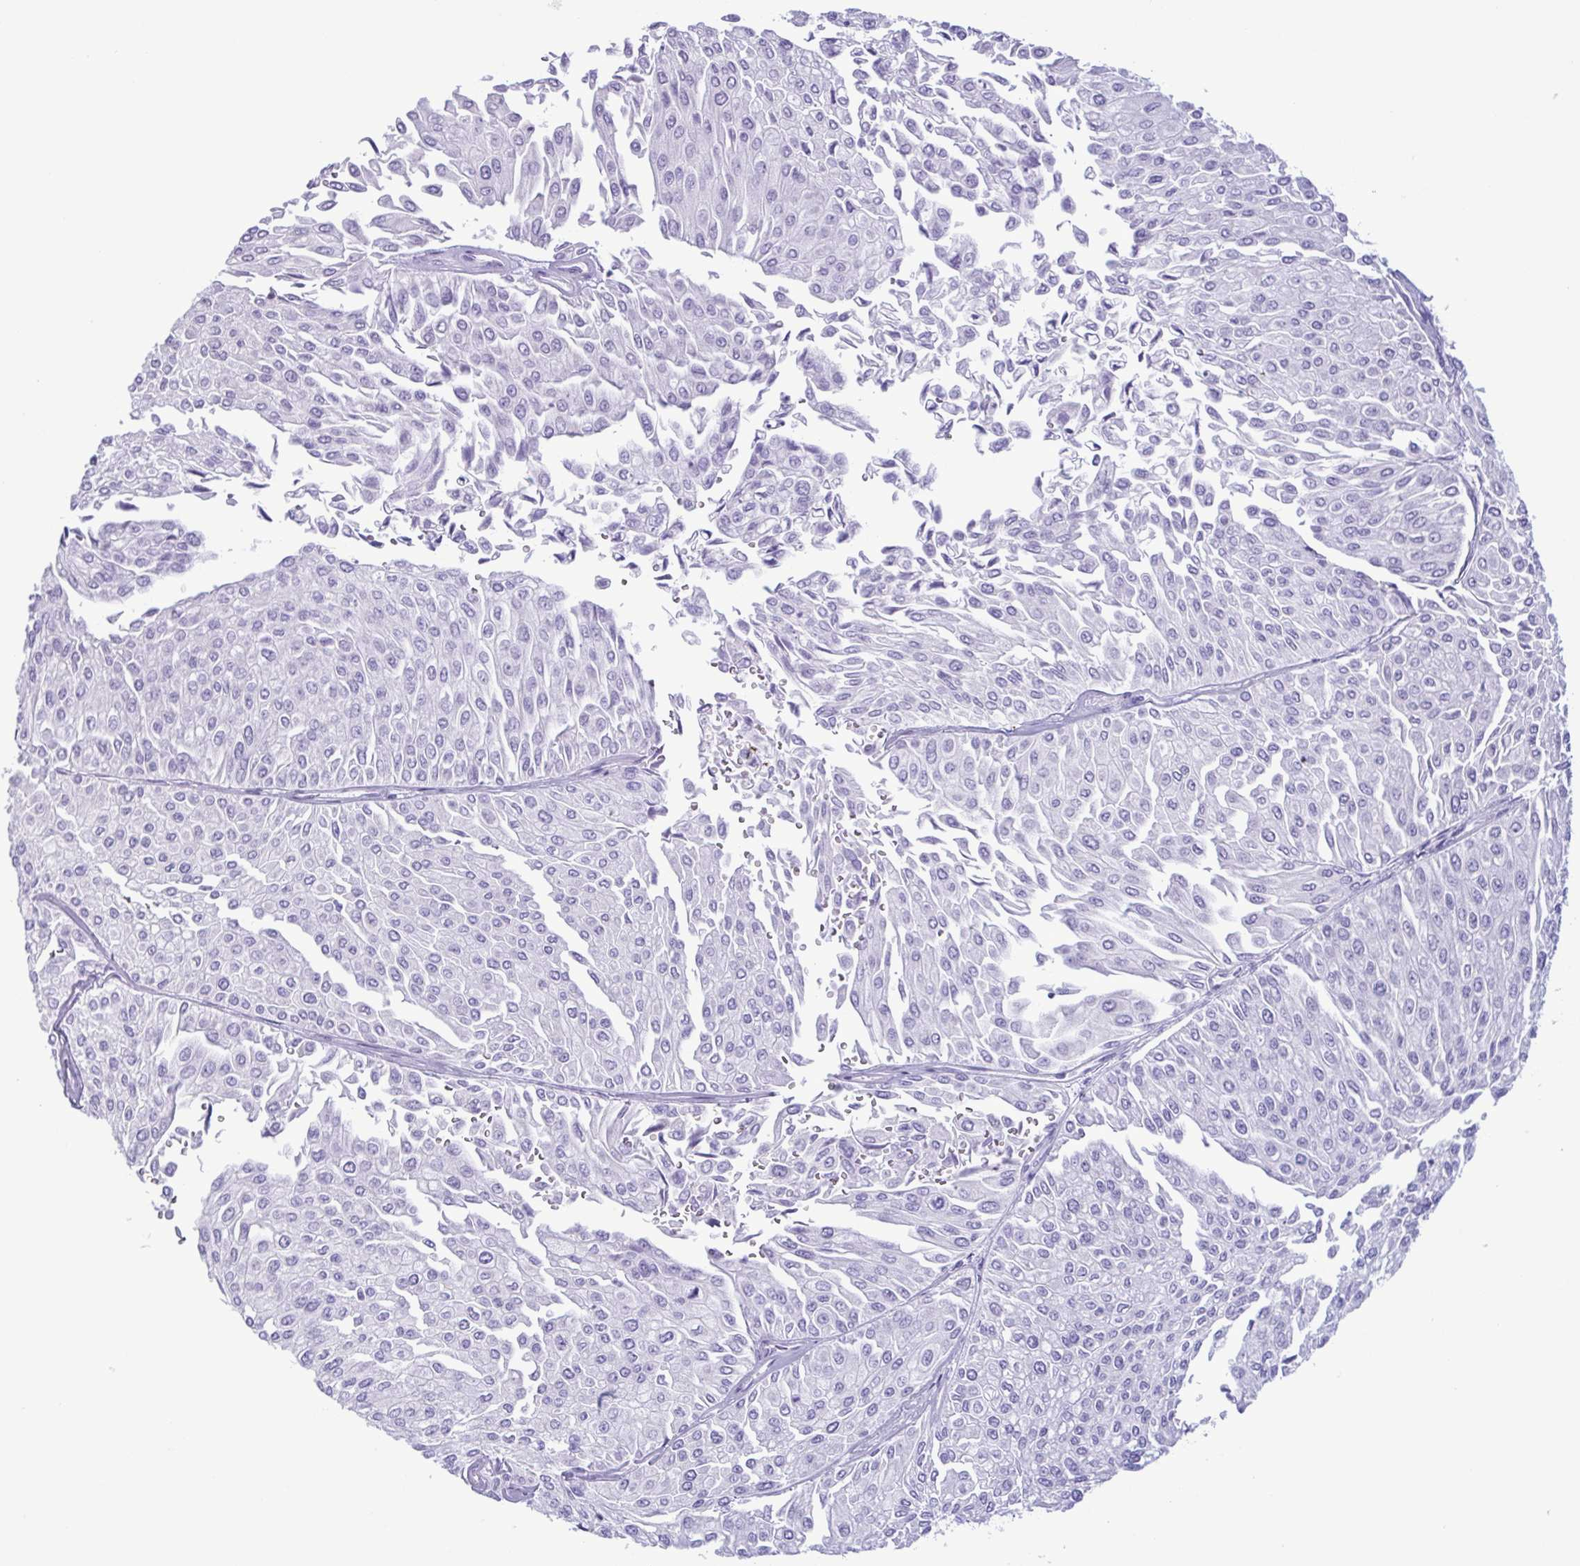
{"staining": {"intensity": "negative", "quantity": "none", "location": "none"}, "tissue": "urothelial cancer", "cell_type": "Tumor cells", "image_type": "cancer", "snomed": [{"axis": "morphology", "description": "Urothelial carcinoma, NOS"}, {"axis": "topography", "description": "Urinary bladder"}], "caption": "A high-resolution histopathology image shows immunohistochemistry (IHC) staining of transitional cell carcinoma, which demonstrates no significant positivity in tumor cells.", "gene": "LTF", "patient": {"sex": "male", "age": 67}}